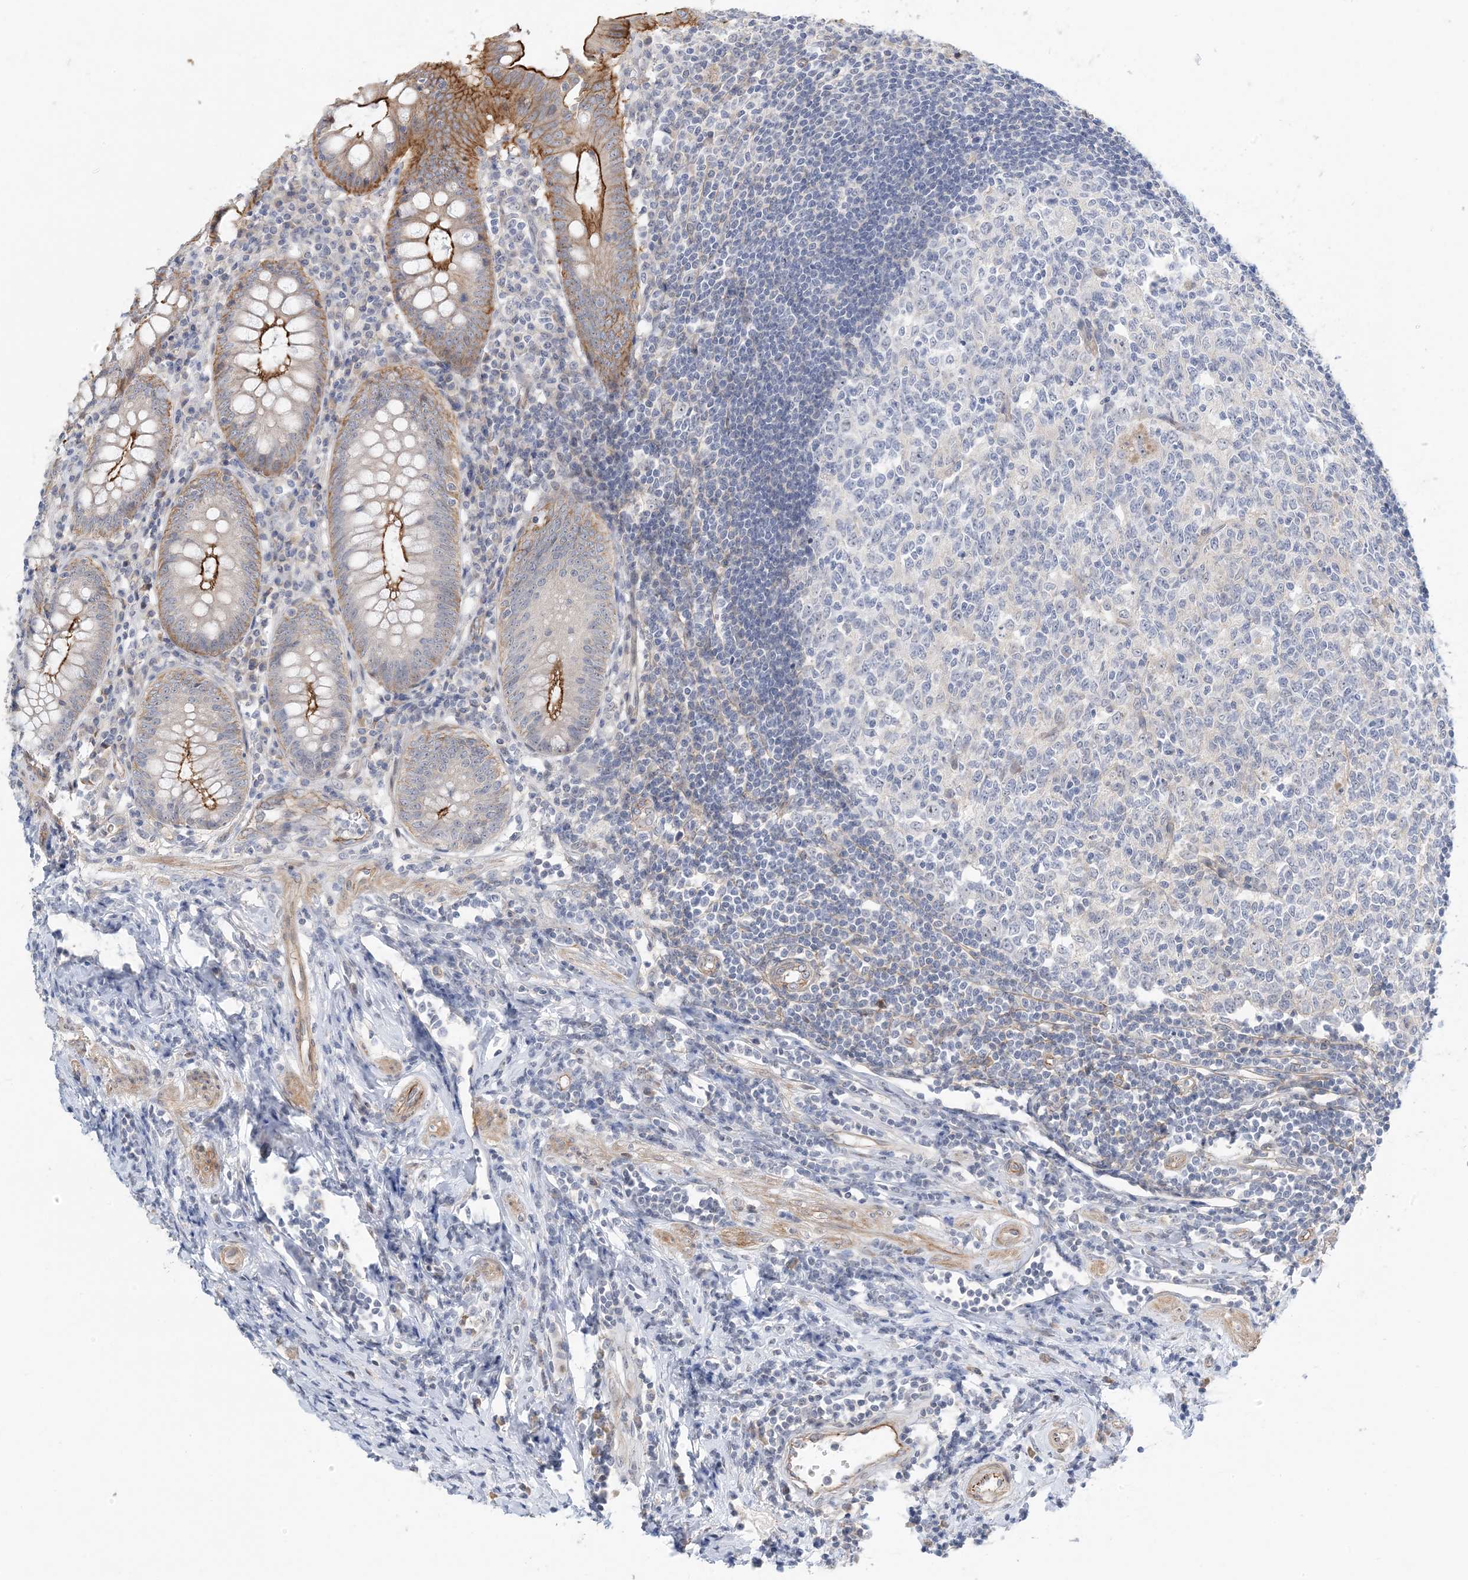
{"staining": {"intensity": "strong", "quantity": "25%-75%", "location": "cytoplasmic/membranous"}, "tissue": "appendix", "cell_type": "Glandular cells", "image_type": "normal", "snomed": [{"axis": "morphology", "description": "Normal tissue, NOS"}, {"axis": "topography", "description": "Appendix"}], "caption": "Glandular cells display high levels of strong cytoplasmic/membranous positivity in about 25%-75% of cells in normal appendix.", "gene": "IL36B", "patient": {"sex": "female", "age": 54}}